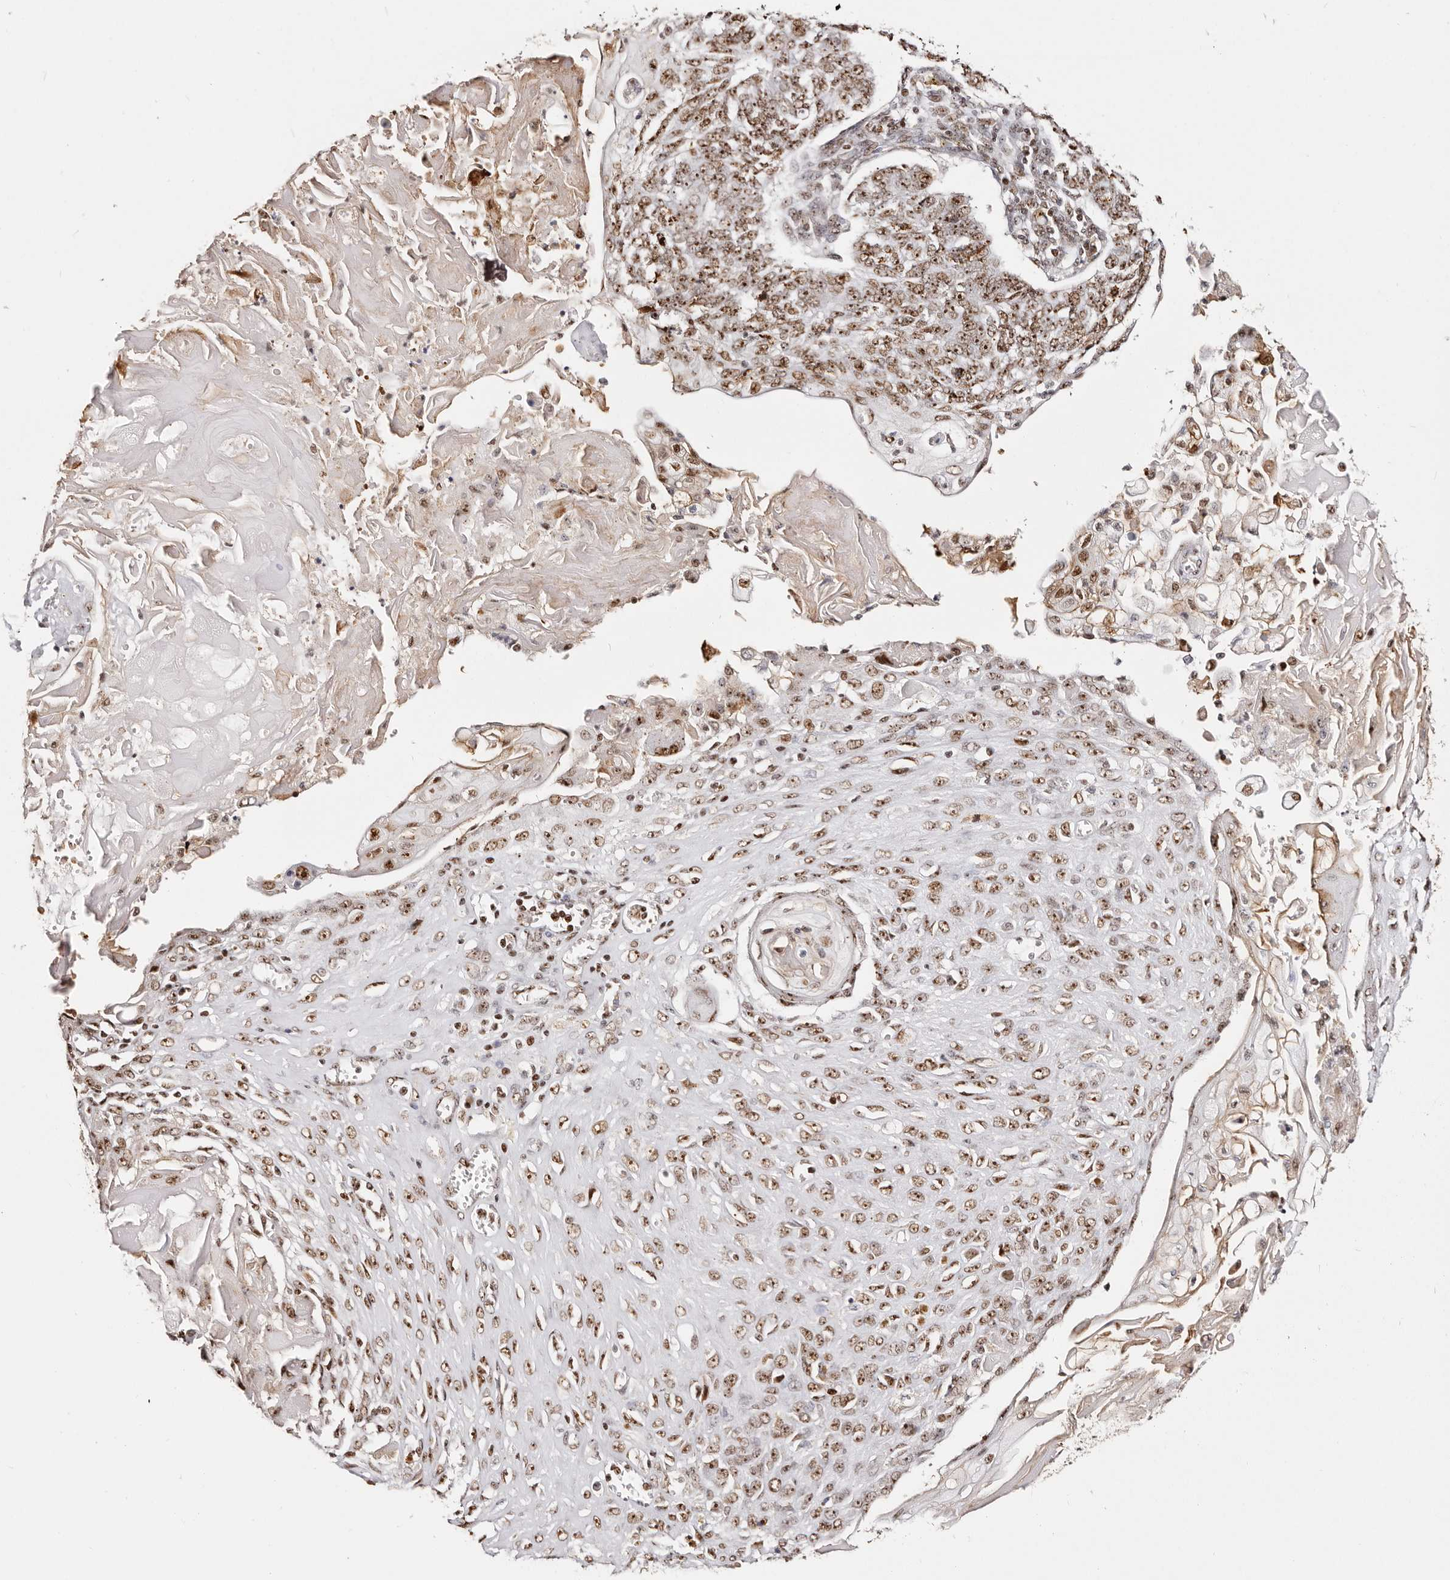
{"staining": {"intensity": "strong", "quantity": "25%-75%", "location": "nuclear"}, "tissue": "endometrial cancer", "cell_type": "Tumor cells", "image_type": "cancer", "snomed": [{"axis": "morphology", "description": "Adenocarcinoma, NOS"}, {"axis": "topography", "description": "Endometrium"}], "caption": "Human endometrial cancer stained with a protein marker exhibits strong staining in tumor cells.", "gene": "IQGAP3", "patient": {"sex": "female", "age": 32}}